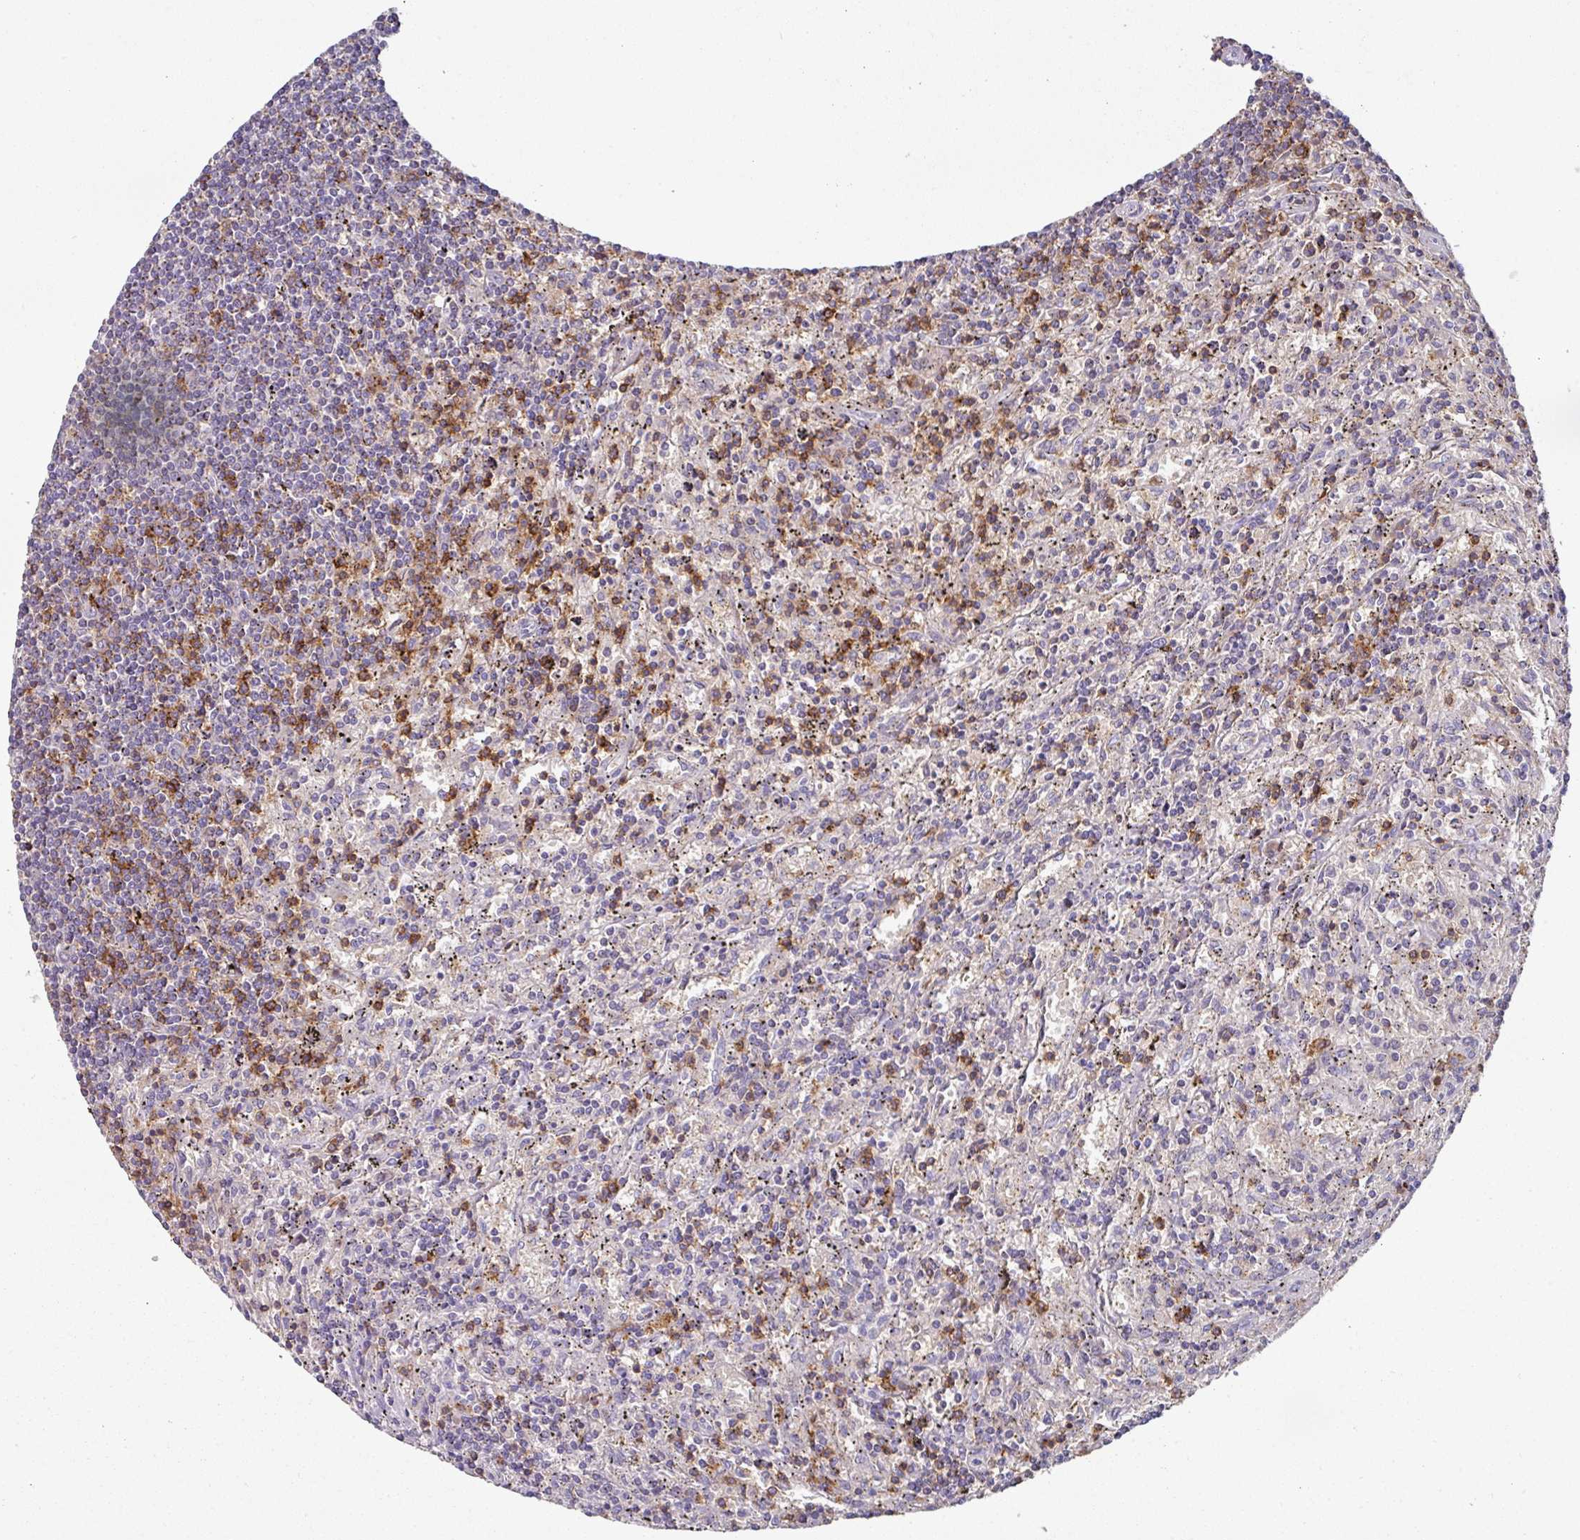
{"staining": {"intensity": "negative", "quantity": "none", "location": "none"}, "tissue": "lymphoma", "cell_type": "Tumor cells", "image_type": "cancer", "snomed": [{"axis": "morphology", "description": "Malignant lymphoma, non-Hodgkin's type, Low grade"}, {"axis": "topography", "description": "Spleen"}], "caption": "The image shows no staining of tumor cells in low-grade malignant lymphoma, non-Hodgkin's type.", "gene": "CD3G", "patient": {"sex": "male", "age": 76}}